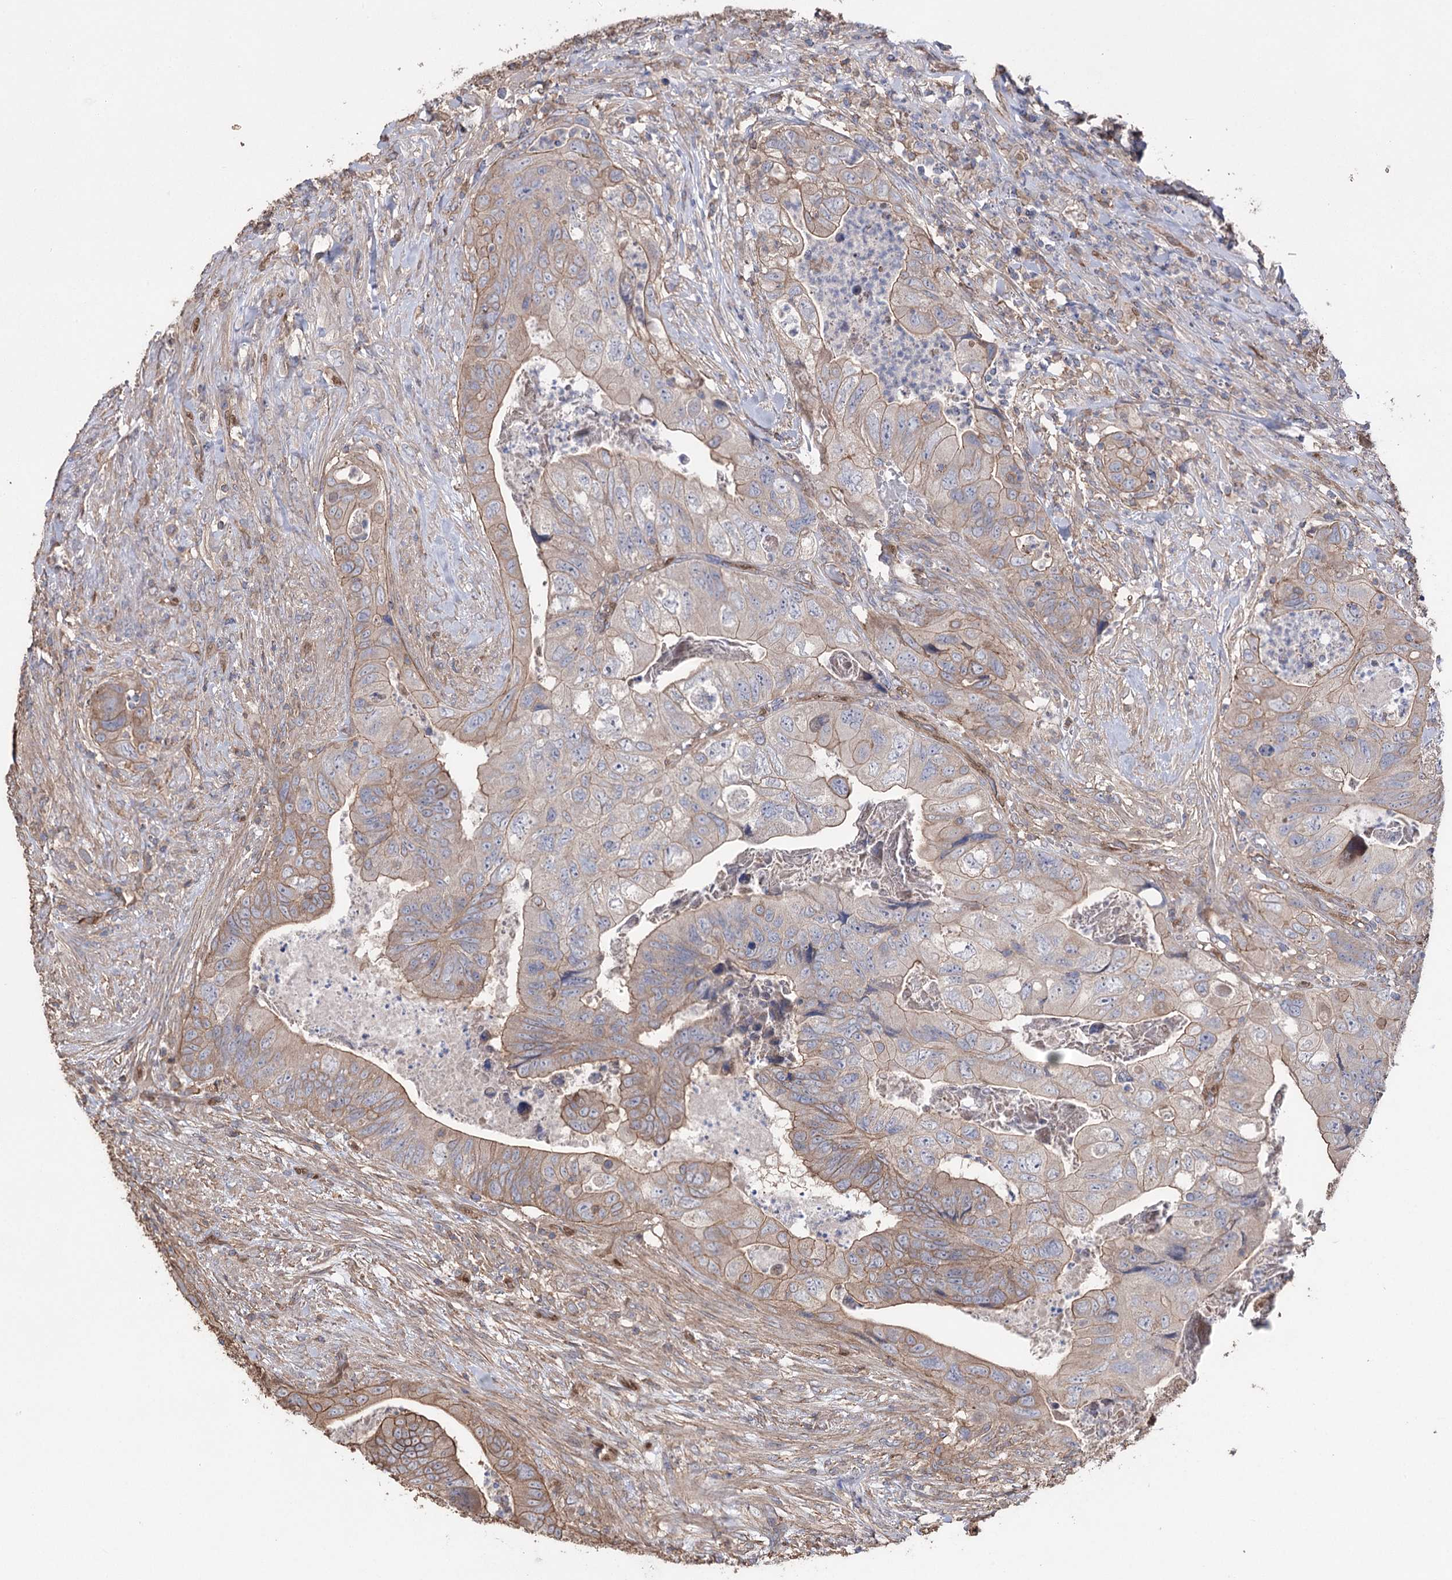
{"staining": {"intensity": "moderate", "quantity": "25%-75%", "location": "cytoplasmic/membranous"}, "tissue": "colorectal cancer", "cell_type": "Tumor cells", "image_type": "cancer", "snomed": [{"axis": "morphology", "description": "Adenocarcinoma, NOS"}, {"axis": "topography", "description": "Rectum"}], "caption": "Immunohistochemistry (DAB (3,3'-diaminobenzidine)) staining of adenocarcinoma (colorectal) demonstrates moderate cytoplasmic/membranous protein positivity in approximately 25%-75% of tumor cells.", "gene": "FAM13B", "patient": {"sex": "male", "age": 63}}